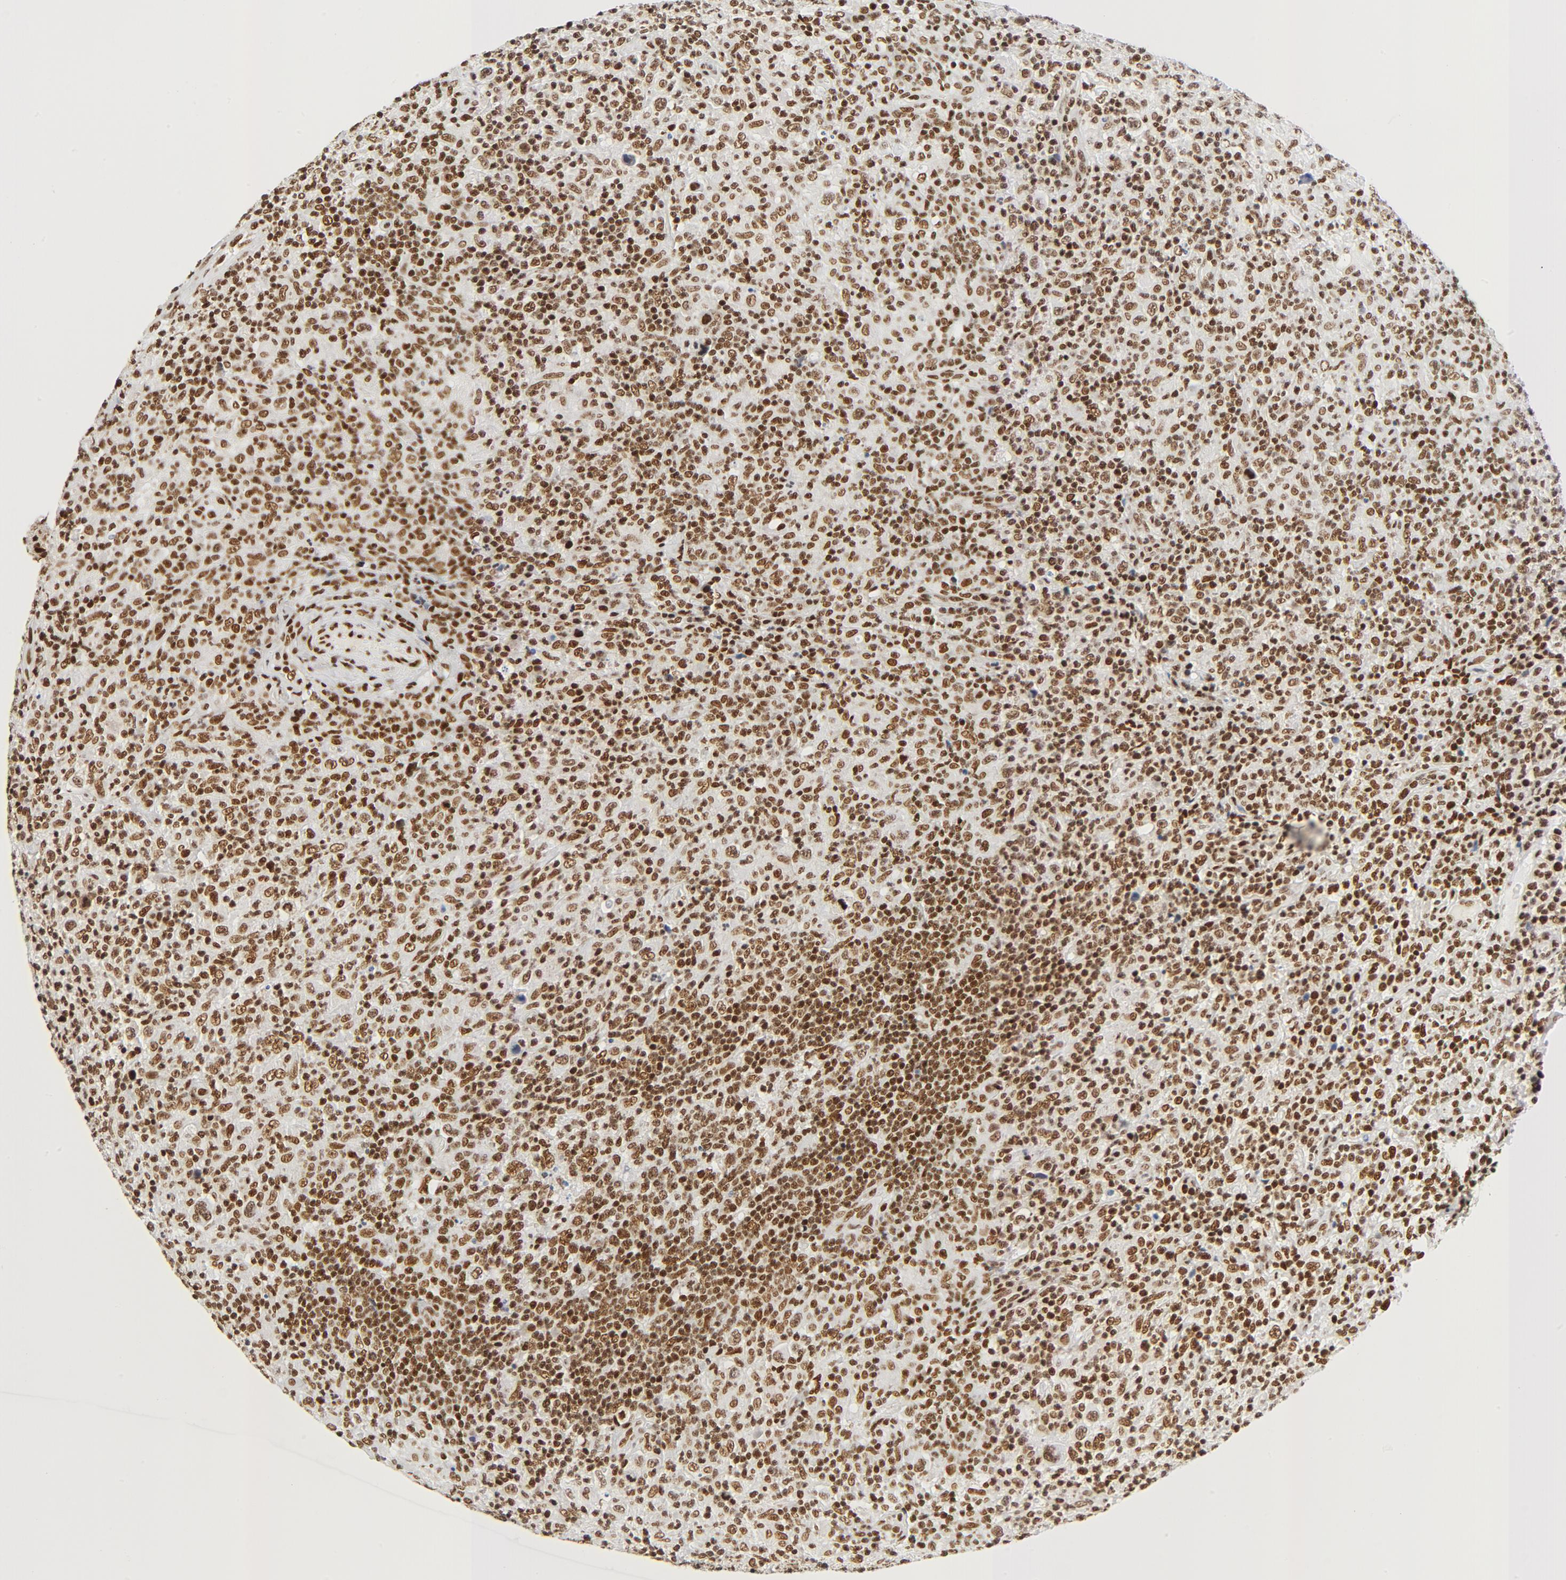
{"staining": {"intensity": "moderate", "quantity": ">75%", "location": "nuclear"}, "tissue": "lymphoma", "cell_type": "Tumor cells", "image_type": "cancer", "snomed": [{"axis": "morphology", "description": "Hodgkin's disease, NOS"}, {"axis": "topography", "description": "Lymph node"}], "caption": "The immunohistochemical stain highlights moderate nuclear expression in tumor cells of Hodgkin's disease tissue.", "gene": "CTBP1", "patient": {"sex": "male", "age": 65}}